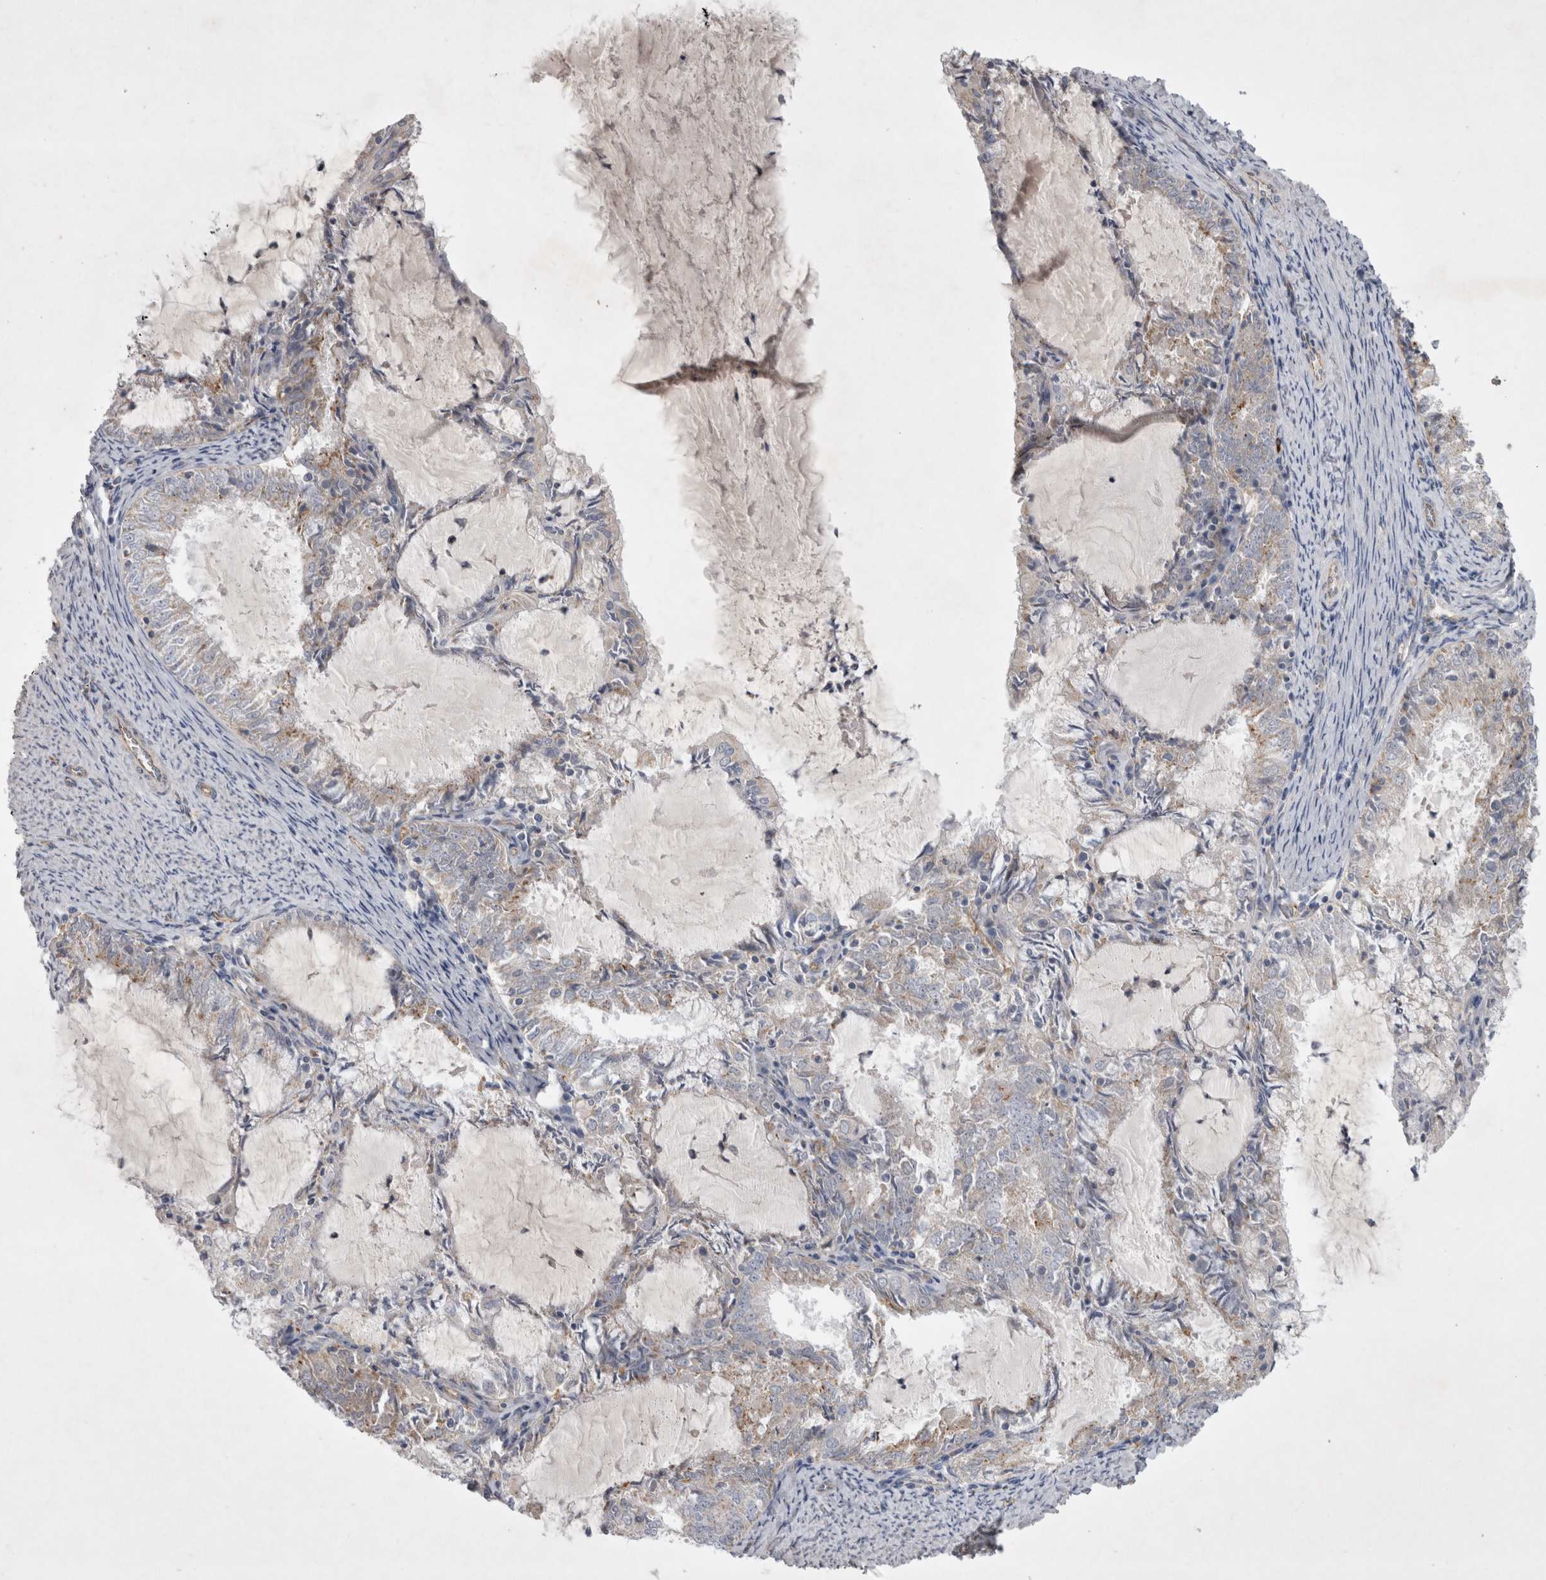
{"staining": {"intensity": "weak", "quantity": "<25%", "location": "cytoplasmic/membranous"}, "tissue": "endometrial cancer", "cell_type": "Tumor cells", "image_type": "cancer", "snomed": [{"axis": "morphology", "description": "Adenocarcinoma, NOS"}, {"axis": "topography", "description": "Endometrium"}], "caption": "Endometrial adenocarcinoma stained for a protein using immunohistochemistry reveals no staining tumor cells.", "gene": "STRADB", "patient": {"sex": "female", "age": 57}}